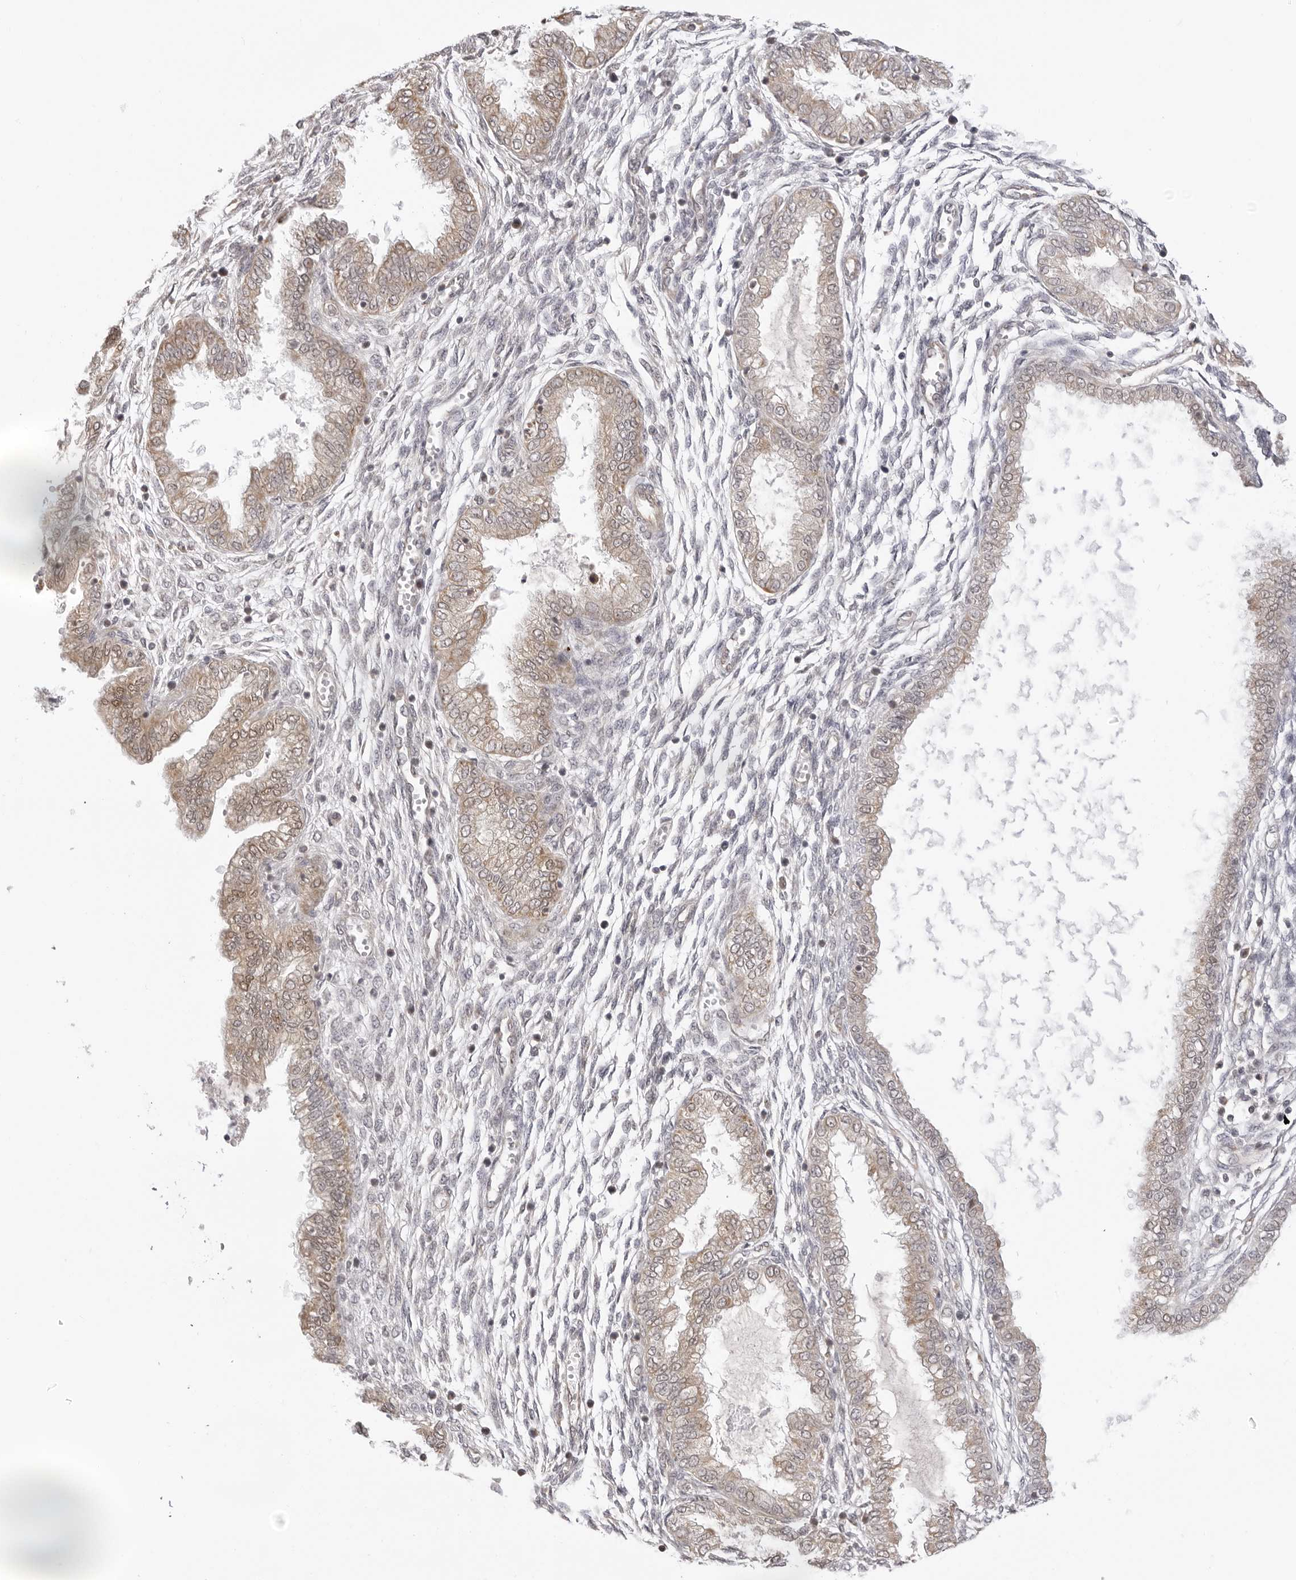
{"staining": {"intensity": "negative", "quantity": "none", "location": "none"}, "tissue": "endometrium", "cell_type": "Cells in endometrial stroma", "image_type": "normal", "snomed": [{"axis": "morphology", "description": "Normal tissue, NOS"}, {"axis": "topography", "description": "Endometrium"}], "caption": "DAB (3,3'-diaminobenzidine) immunohistochemical staining of normal endometrium shows no significant staining in cells in endometrial stroma. The staining is performed using DAB brown chromogen with nuclei counter-stained in using hematoxylin.", "gene": "FDPS", "patient": {"sex": "female", "age": 33}}